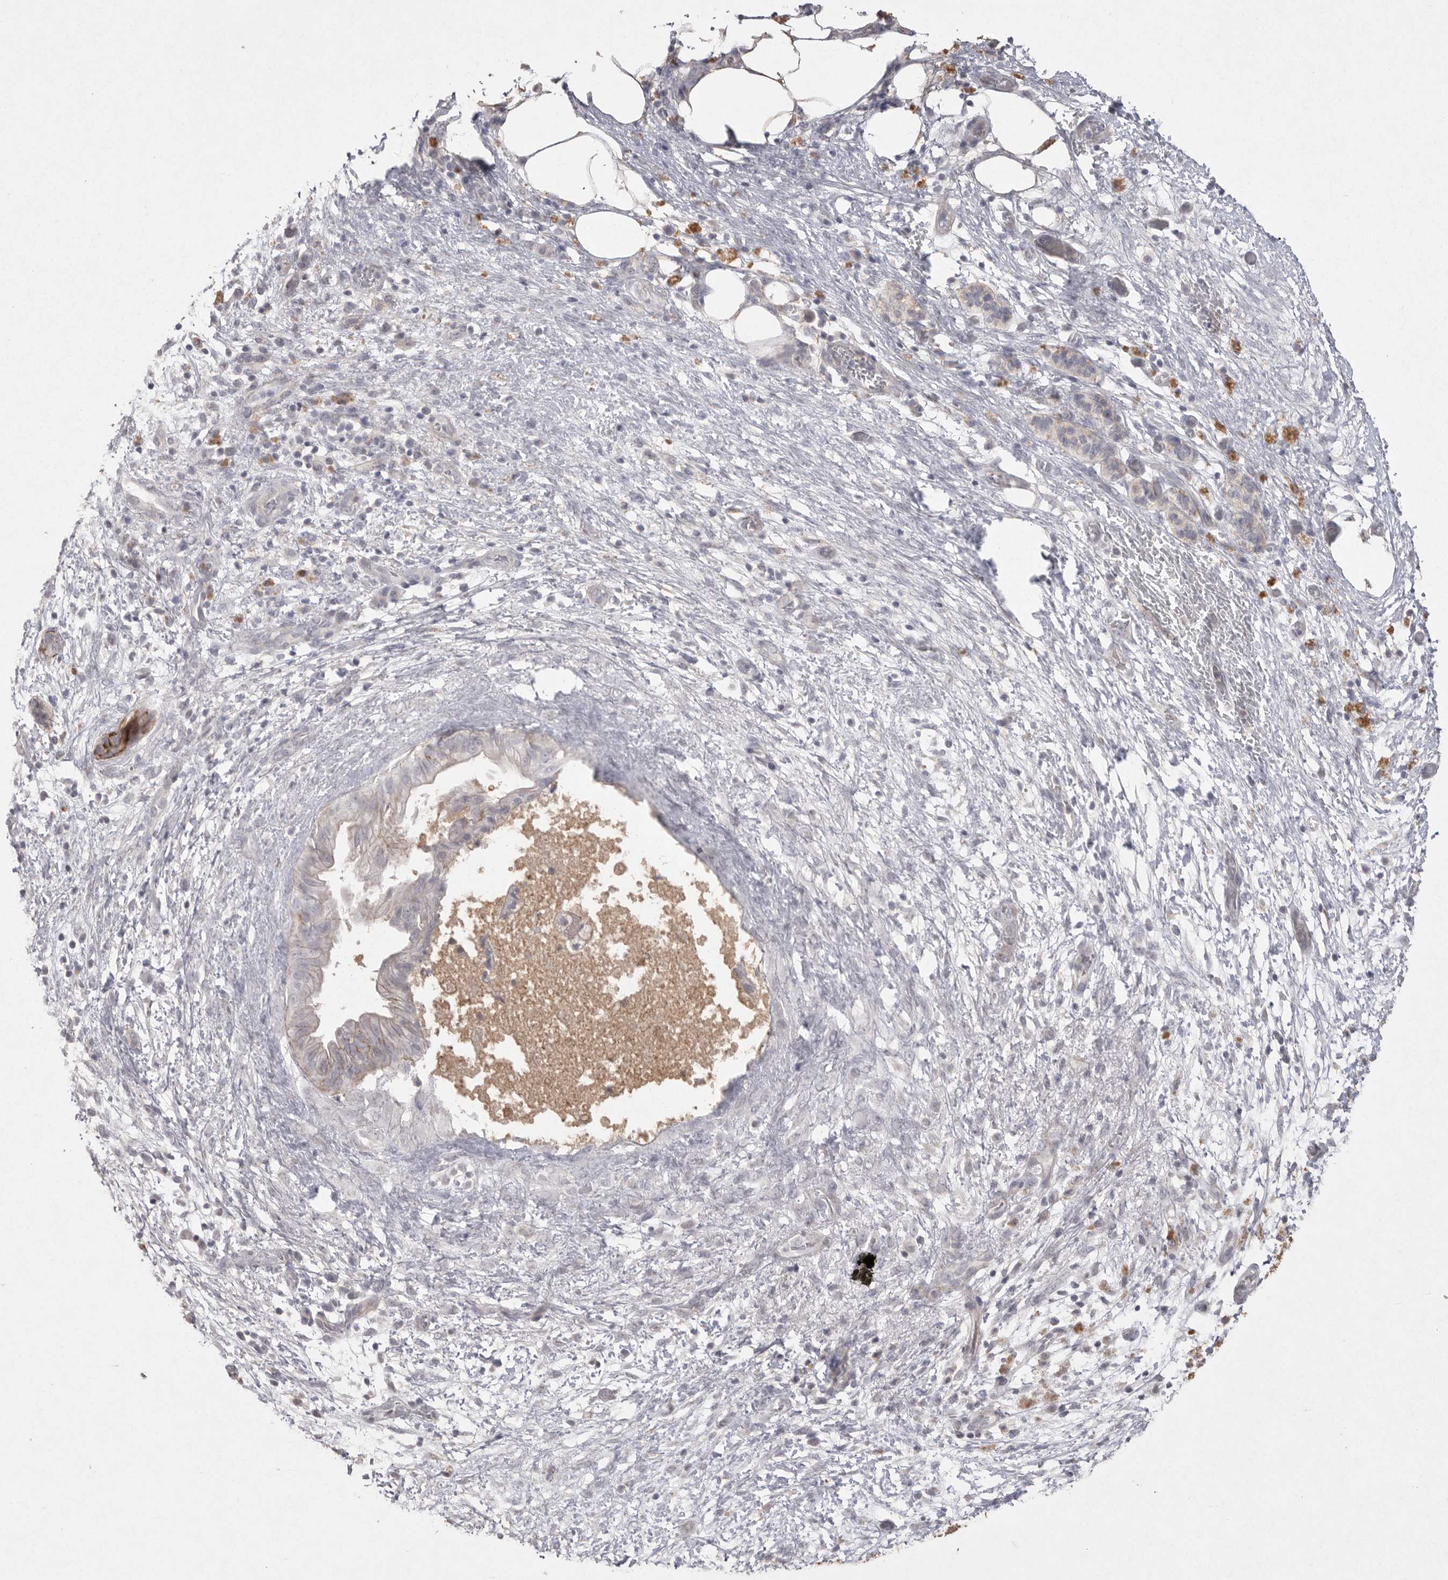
{"staining": {"intensity": "weak", "quantity": "<25%", "location": "cytoplasmic/membranous"}, "tissue": "pancreatic cancer", "cell_type": "Tumor cells", "image_type": "cancer", "snomed": [{"axis": "morphology", "description": "Adenocarcinoma, NOS"}, {"axis": "topography", "description": "Pancreas"}], "caption": "Immunohistochemical staining of human pancreatic adenocarcinoma demonstrates no significant positivity in tumor cells.", "gene": "VANGL2", "patient": {"sex": "female", "age": 78}}